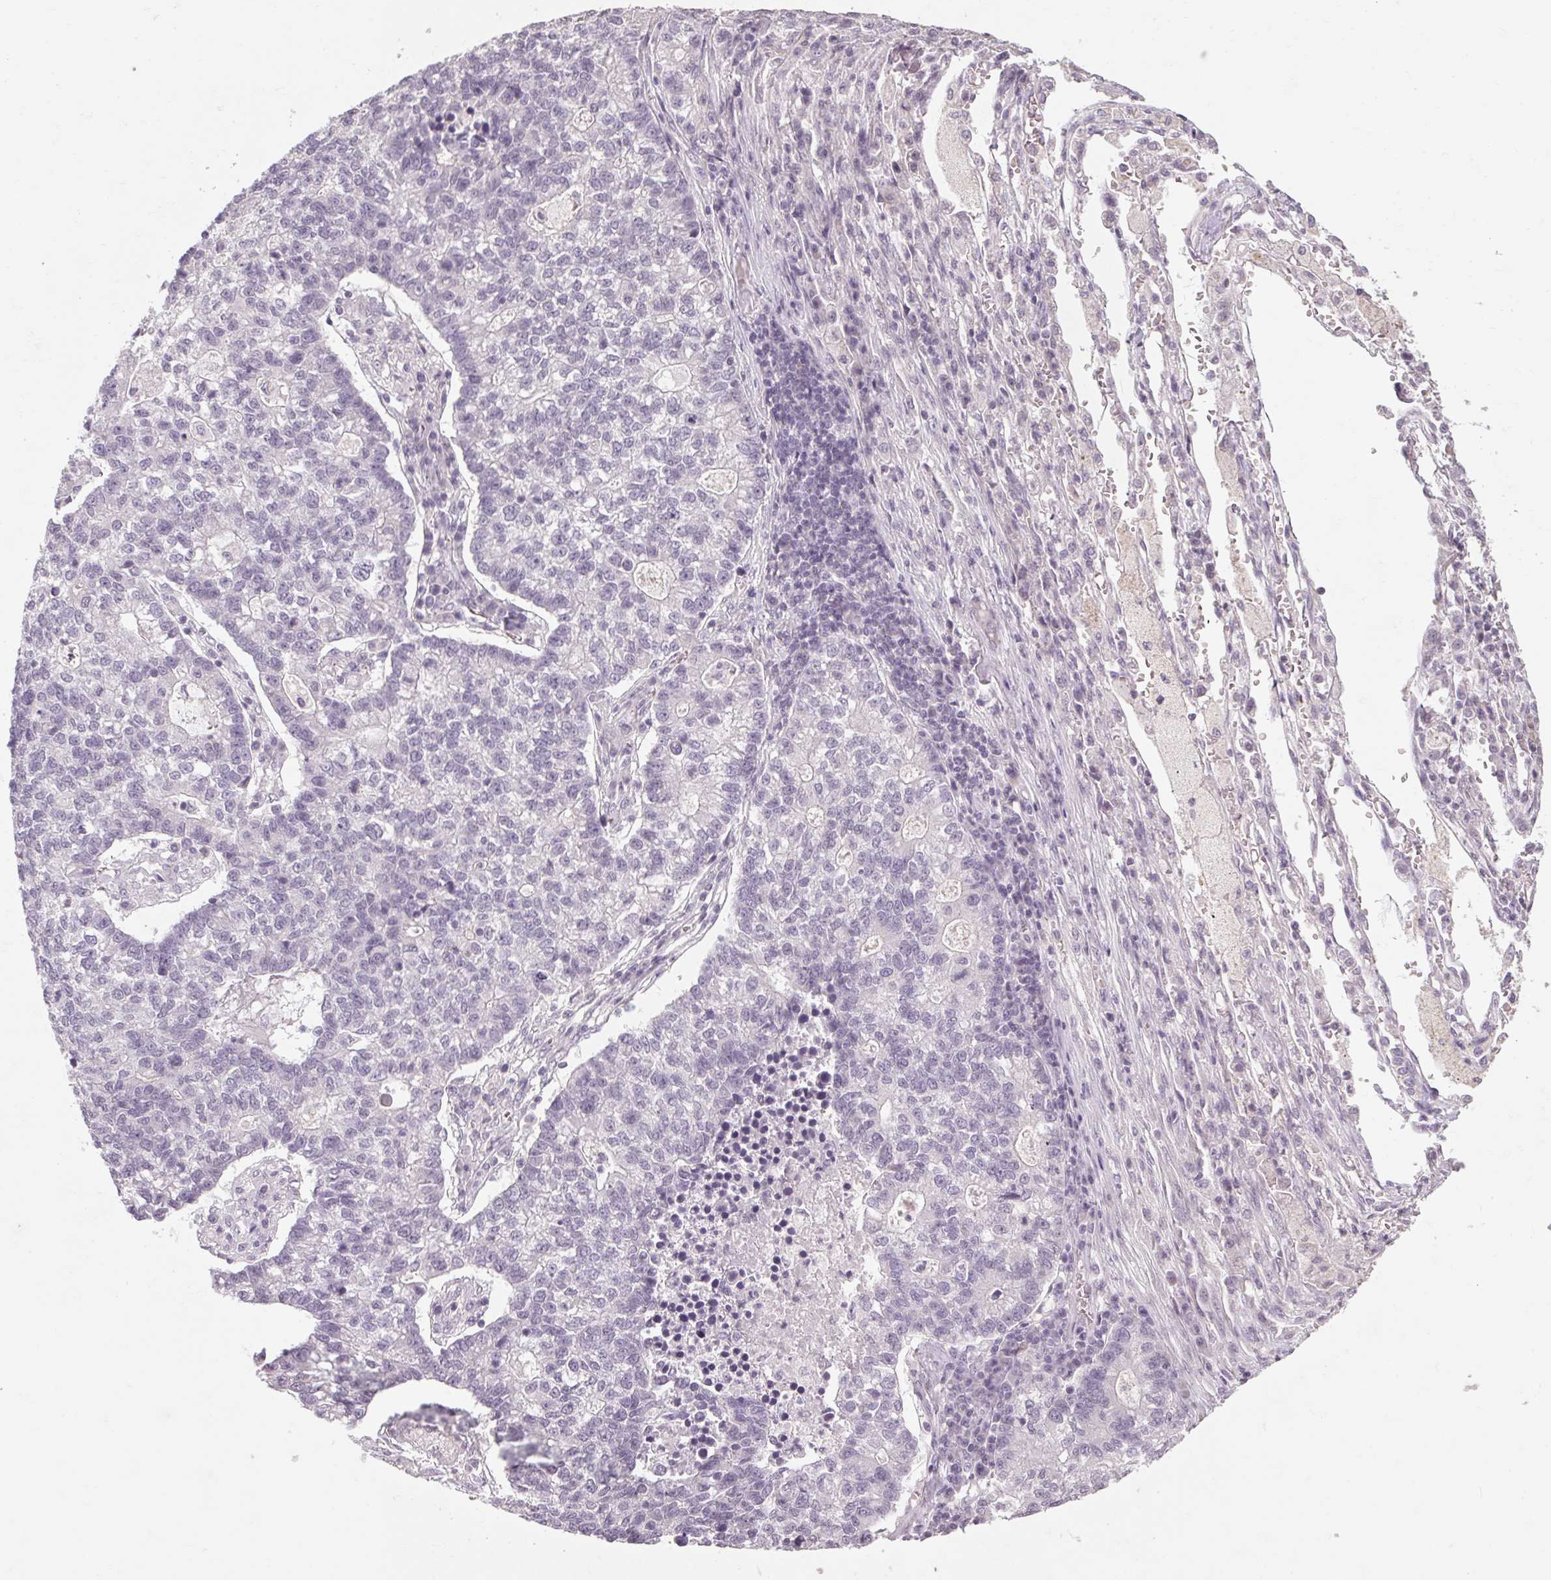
{"staining": {"intensity": "negative", "quantity": "none", "location": "none"}, "tissue": "lung cancer", "cell_type": "Tumor cells", "image_type": "cancer", "snomed": [{"axis": "morphology", "description": "Adenocarcinoma, NOS"}, {"axis": "topography", "description": "Lung"}], "caption": "IHC micrograph of human lung cancer (adenocarcinoma) stained for a protein (brown), which displays no expression in tumor cells.", "gene": "POMC", "patient": {"sex": "male", "age": 57}}